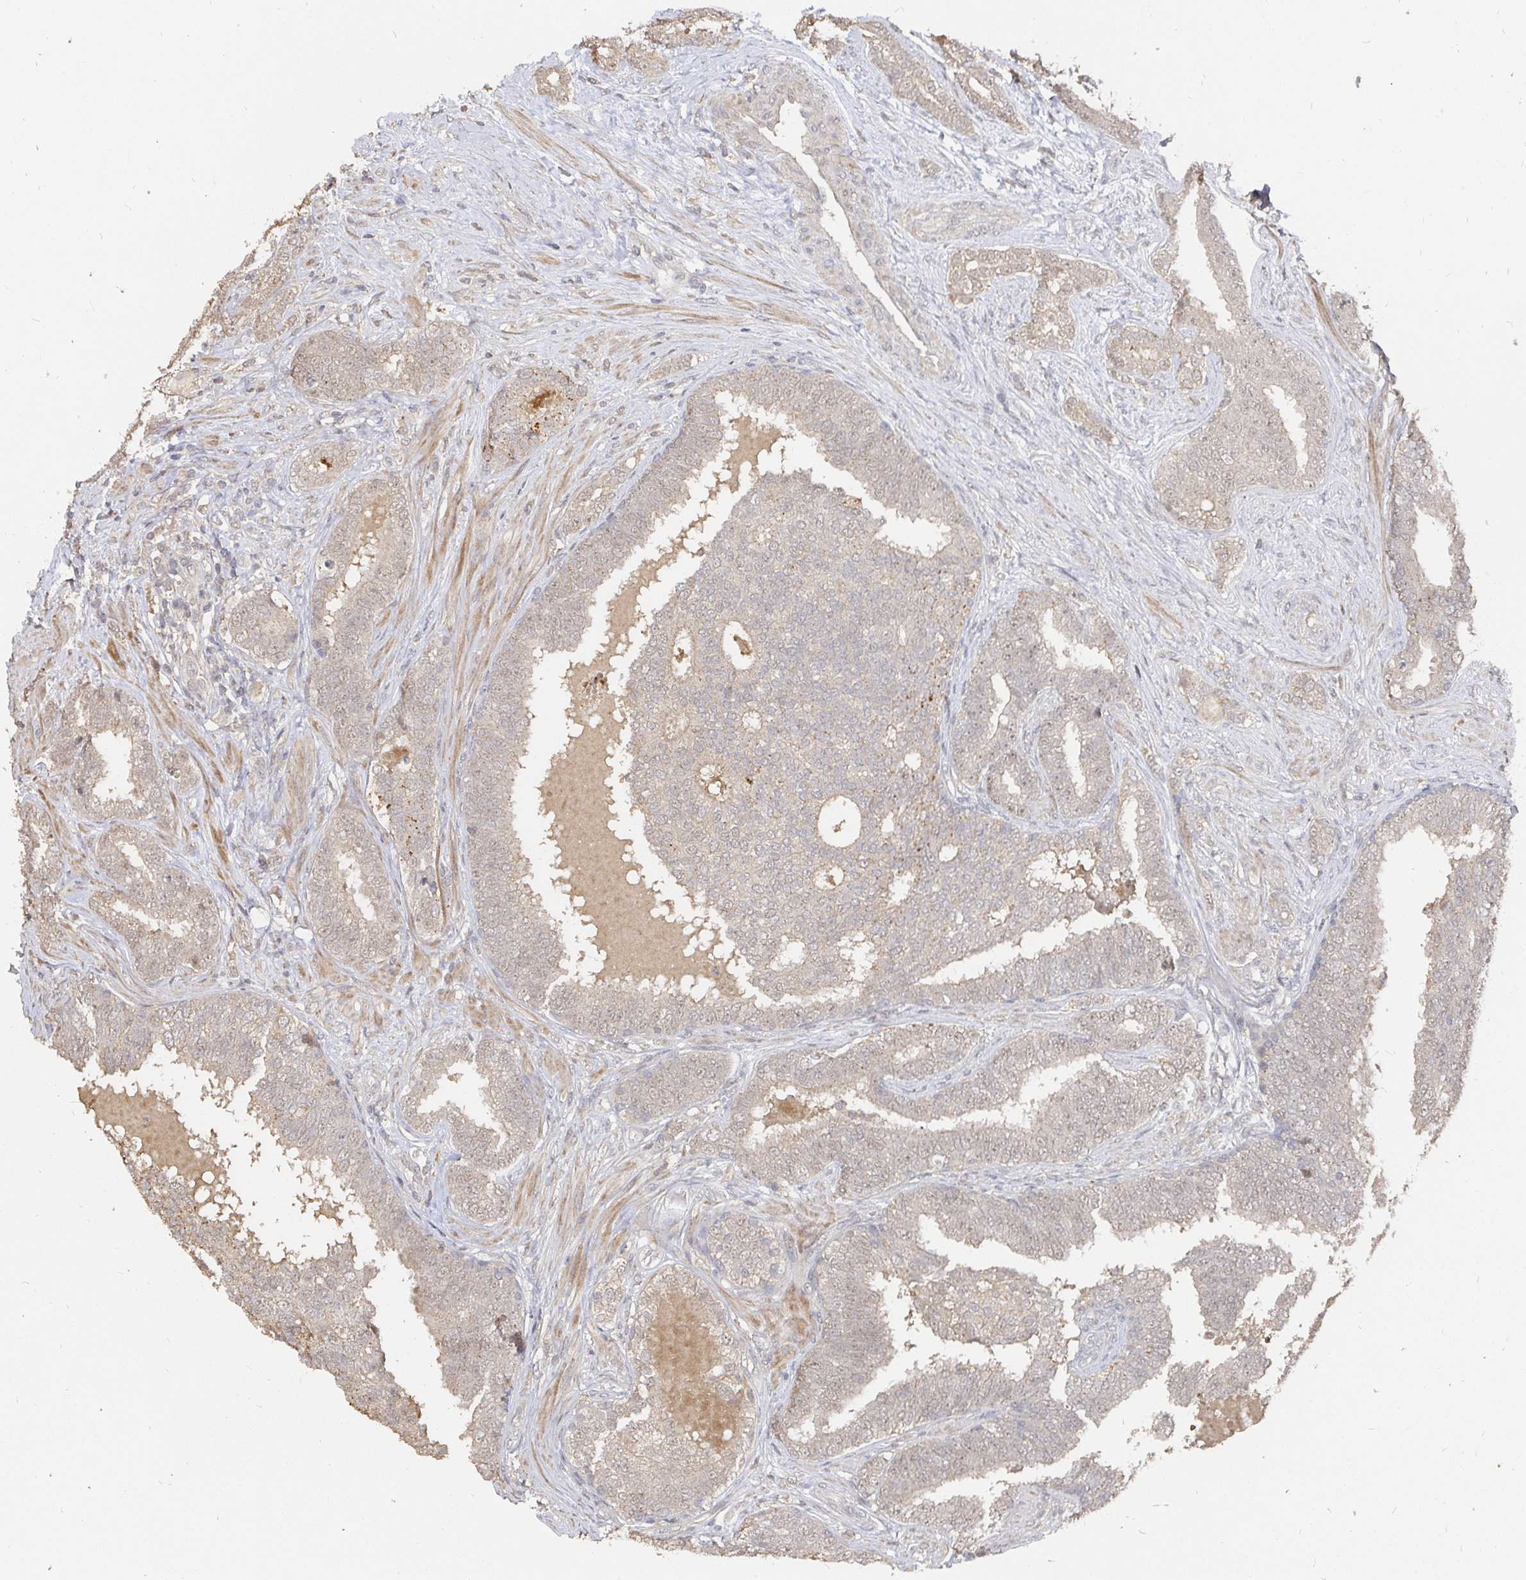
{"staining": {"intensity": "weak", "quantity": "<25%", "location": "cytoplasmic/membranous"}, "tissue": "prostate cancer", "cell_type": "Tumor cells", "image_type": "cancer", "snomed": [{"axis": "morphology", "description": "Adenocarcinoma, High grade"}, {"axis": "topography", "description": "Prostate"}], "caption": "Tumor cells show no significant expression in prostate cancer (high-grade adenocarcinoma). Brightfield microscopy of IHC stained with DAB (3,3'-diaminobenzidine) (brown) and hematoxylin (blue), captured at high magnification.", "gene": "LRP5", "patient": {"sex": "male", "age": 72}}